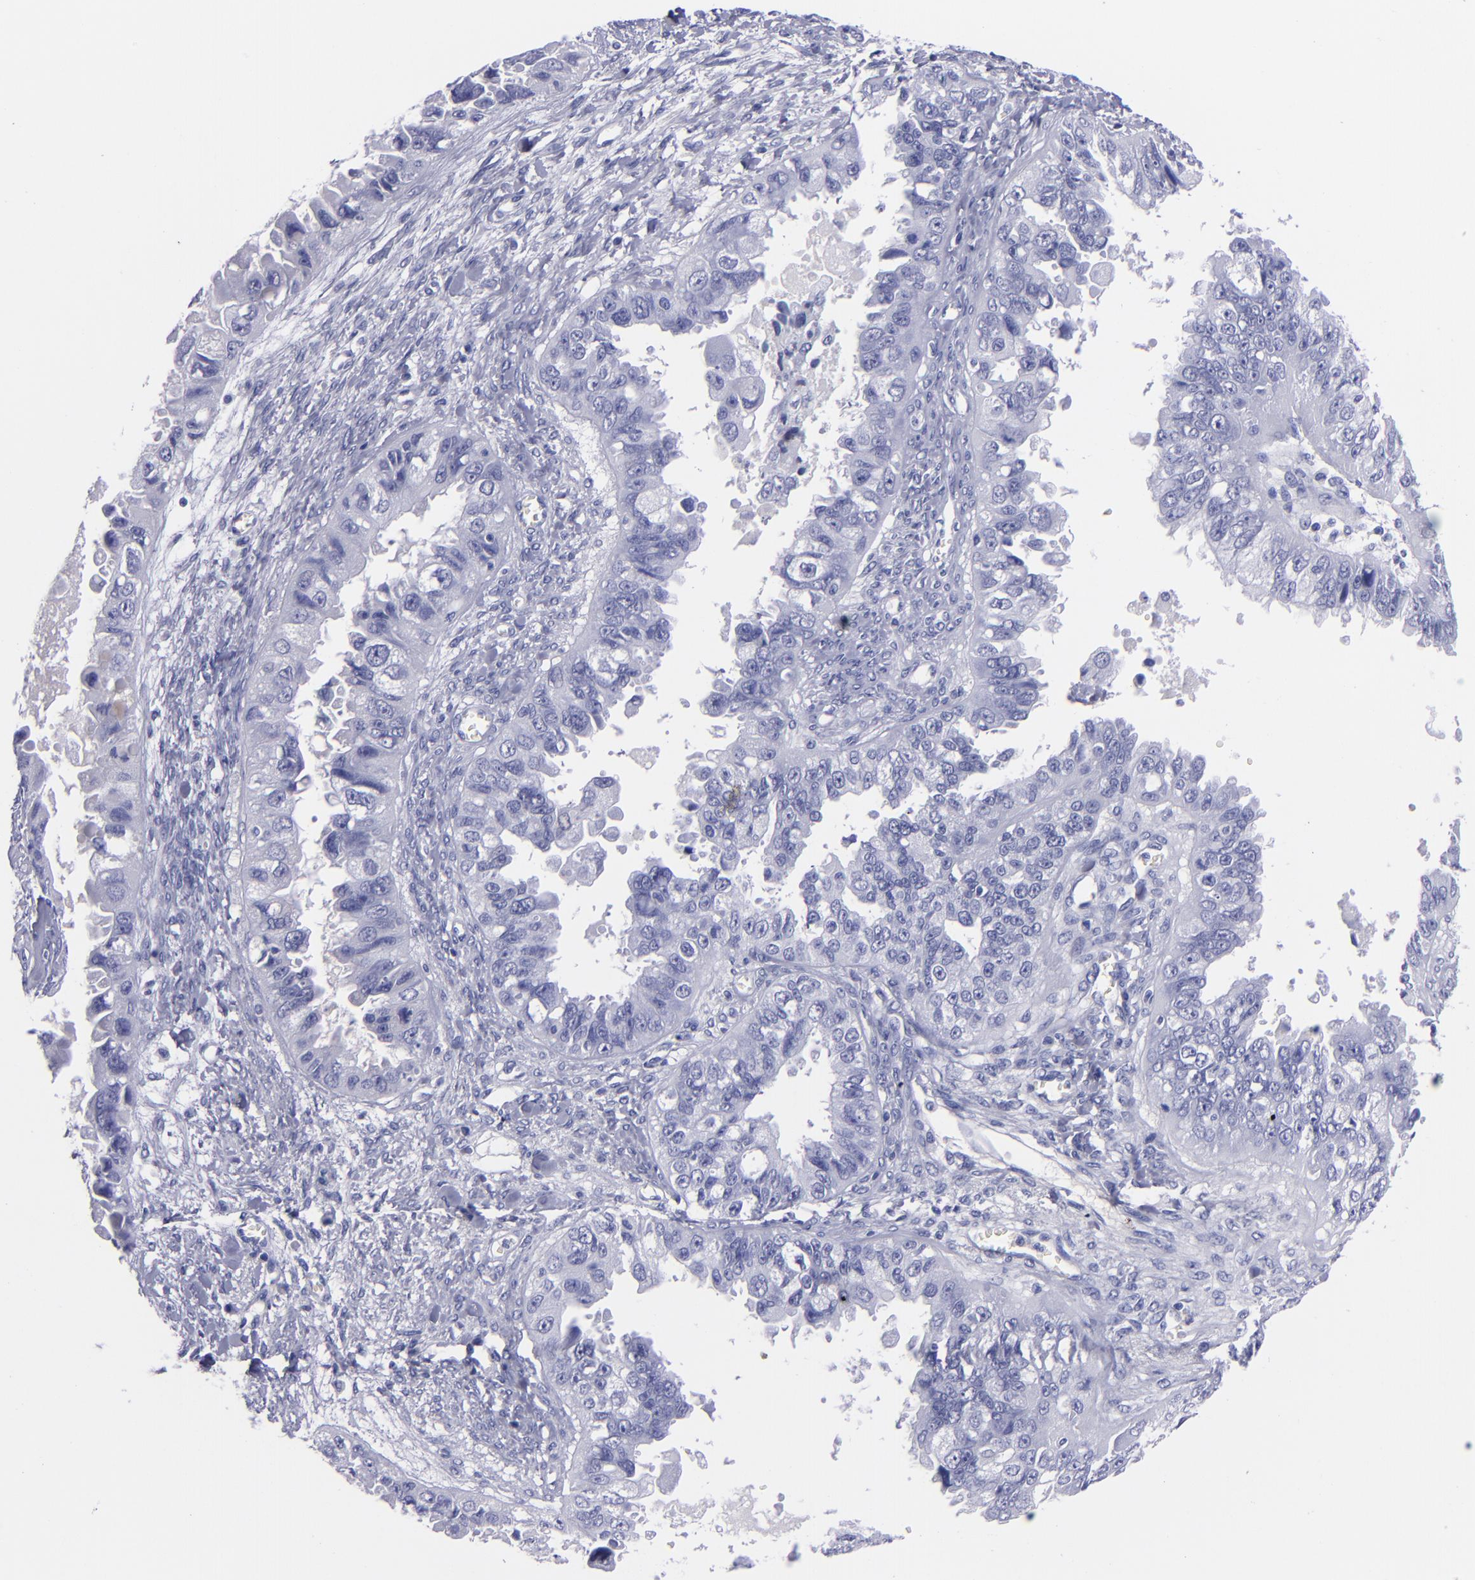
{"staining": {"intensity": "negative", "quantity": "none", "location": "none"}, "tissue": "ovarian cancer", "cell_type": "Tumor cells", "image_type": "cancer", "snomed": [{"axis": "morphology", "description": "Carcinoma, endometroid"}, {"axis": "topography", "description": "Ovary"}], "caption": "The image reveals no staining of tumor cells in ovarian cancer (endometroid carcinoma). (DAB immunohistochemistry visualized using brightfield microscopy, high magnification).", "gene": "CD37", "patient": {"sex": "female", "age": 85}}